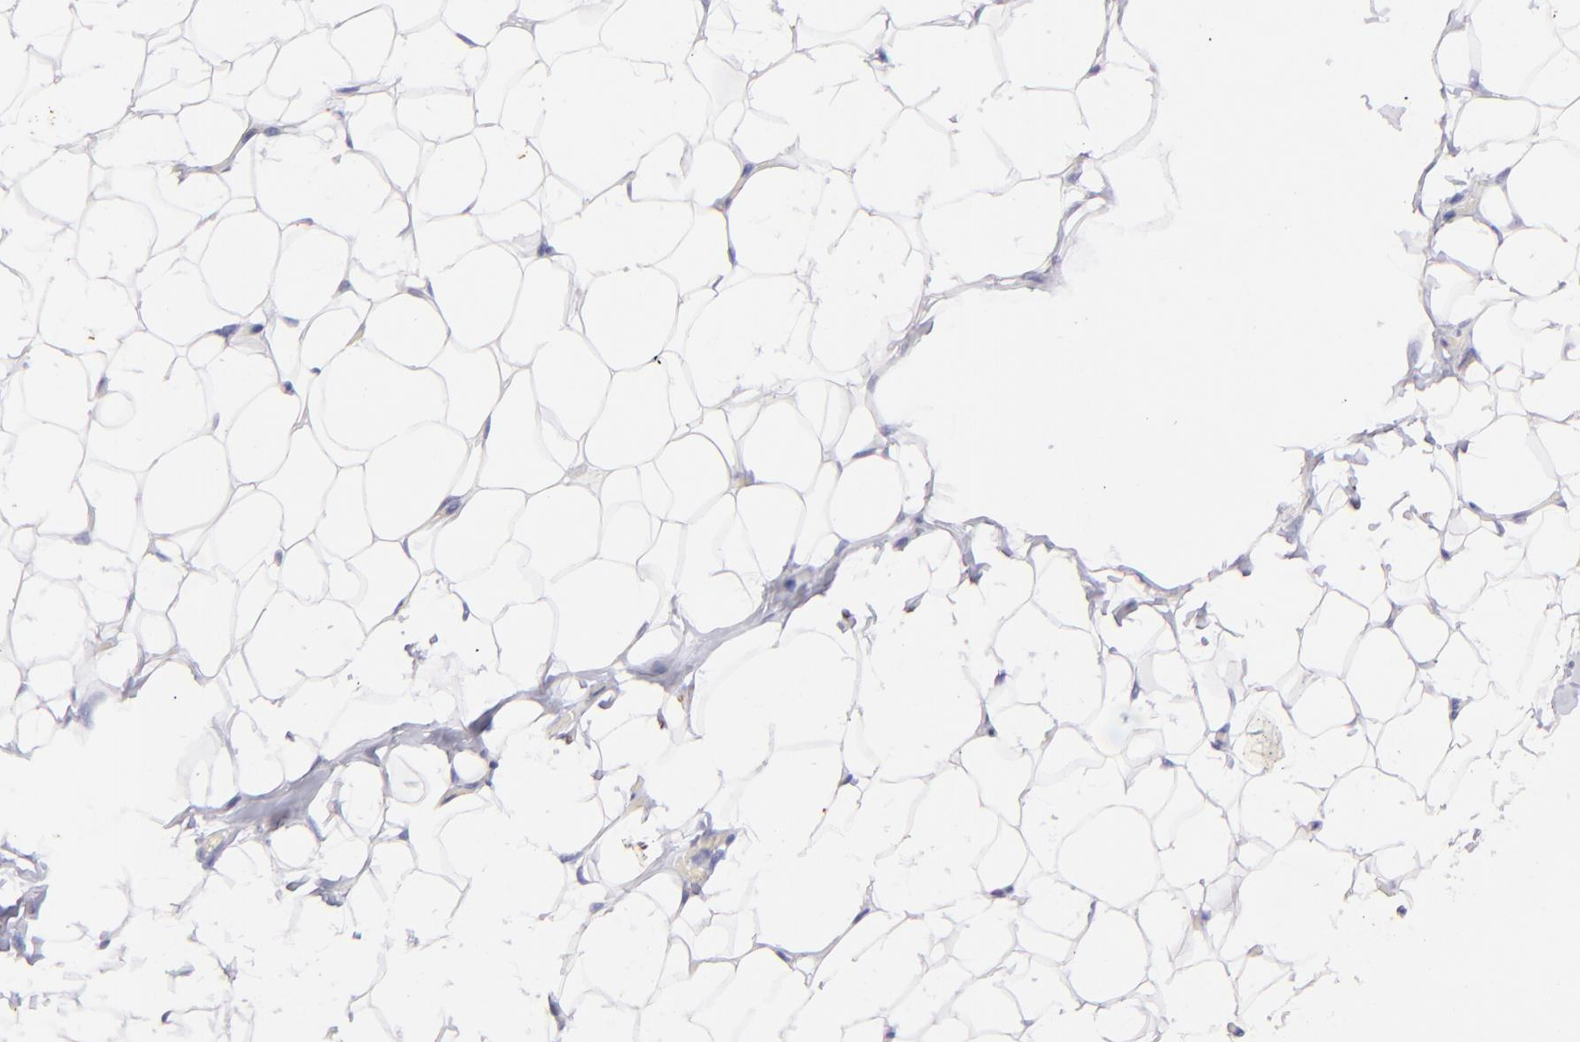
{"staining": {"intensity": "negative", "quantity": "none", "location": "none"}, "tissue": "adipose tissue", "cell_type": "Adipocytes", "image_type": "normal", "snomed": [{"axis": "morphology", "description": "Normal tissue, NOS"}, {"axis": "topography", "description": "Soft tissue"}], "caption": "IHC of unremarkable adipose tissue exhibits no positivity in adipocytes. (IHC, brightfield microscopy, high magnification).", "gene": "UCHL1", "patient": {"sex": "male", "age": 26}}